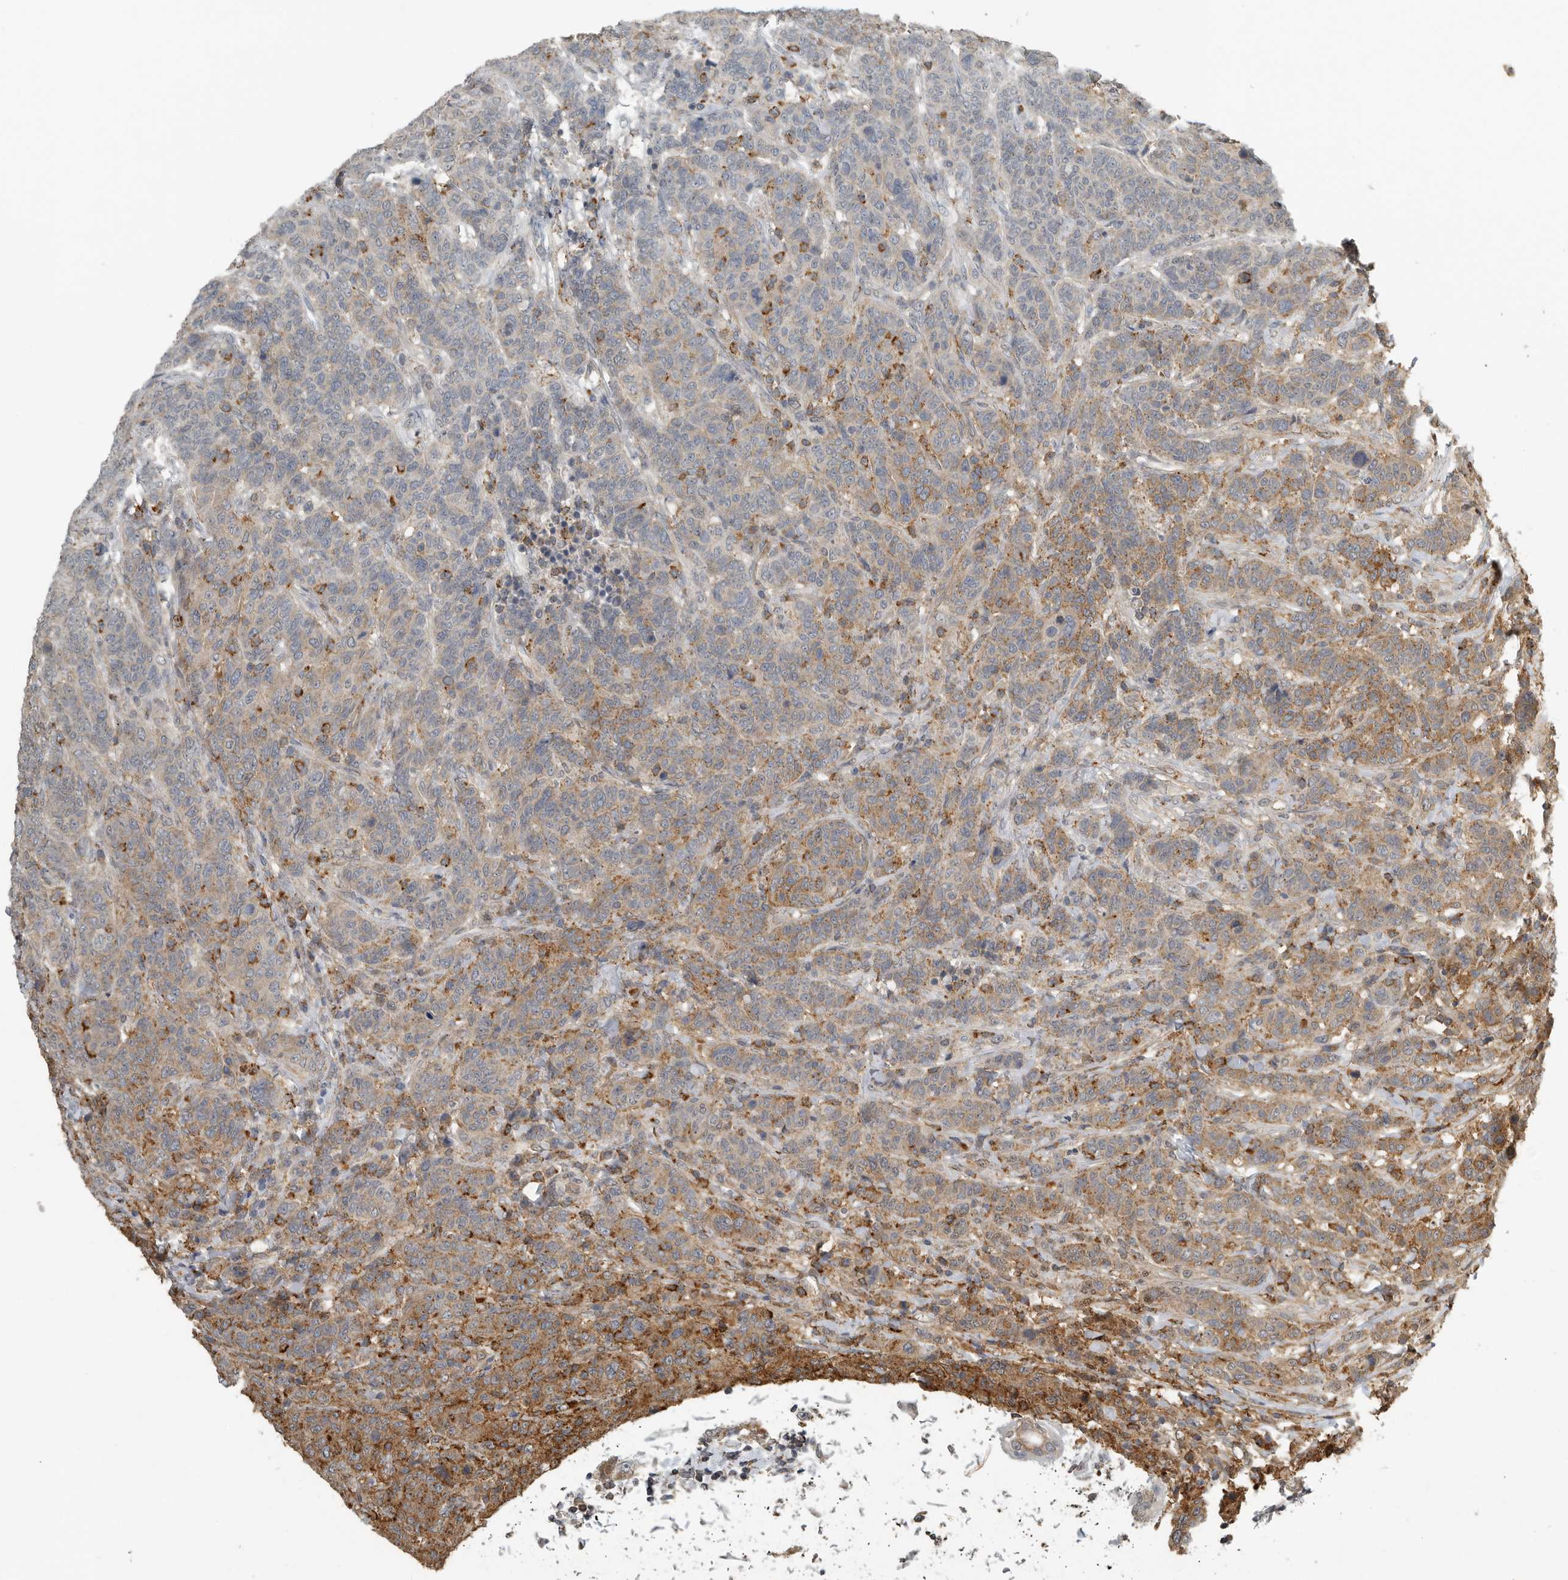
{"staining": {"intensity": "moderate", "quantity": ">75%", "location": "cytoplasmic/membranous"}, "tissue": "breast cancer", "cell_type": "Tumor cells", "image_type": "cancer", "snomed": [{"axis": "morphology", "description": "Duct carcinoma"}, {"axis": "topography", "description": "Breast"}], "caption": "An IHC micrograph of tumor tissue is shown. Protein staining in brown shows moderate cytoplasmic/membranous positivity in breast cancer within tumor cells. The staining was performed using DAB, with brown indicating positive protein expression. Nuclei are stained blue with hematoxylin.", "gene": "AFAP1", "patient": {"sex": "female", "age": 37}}